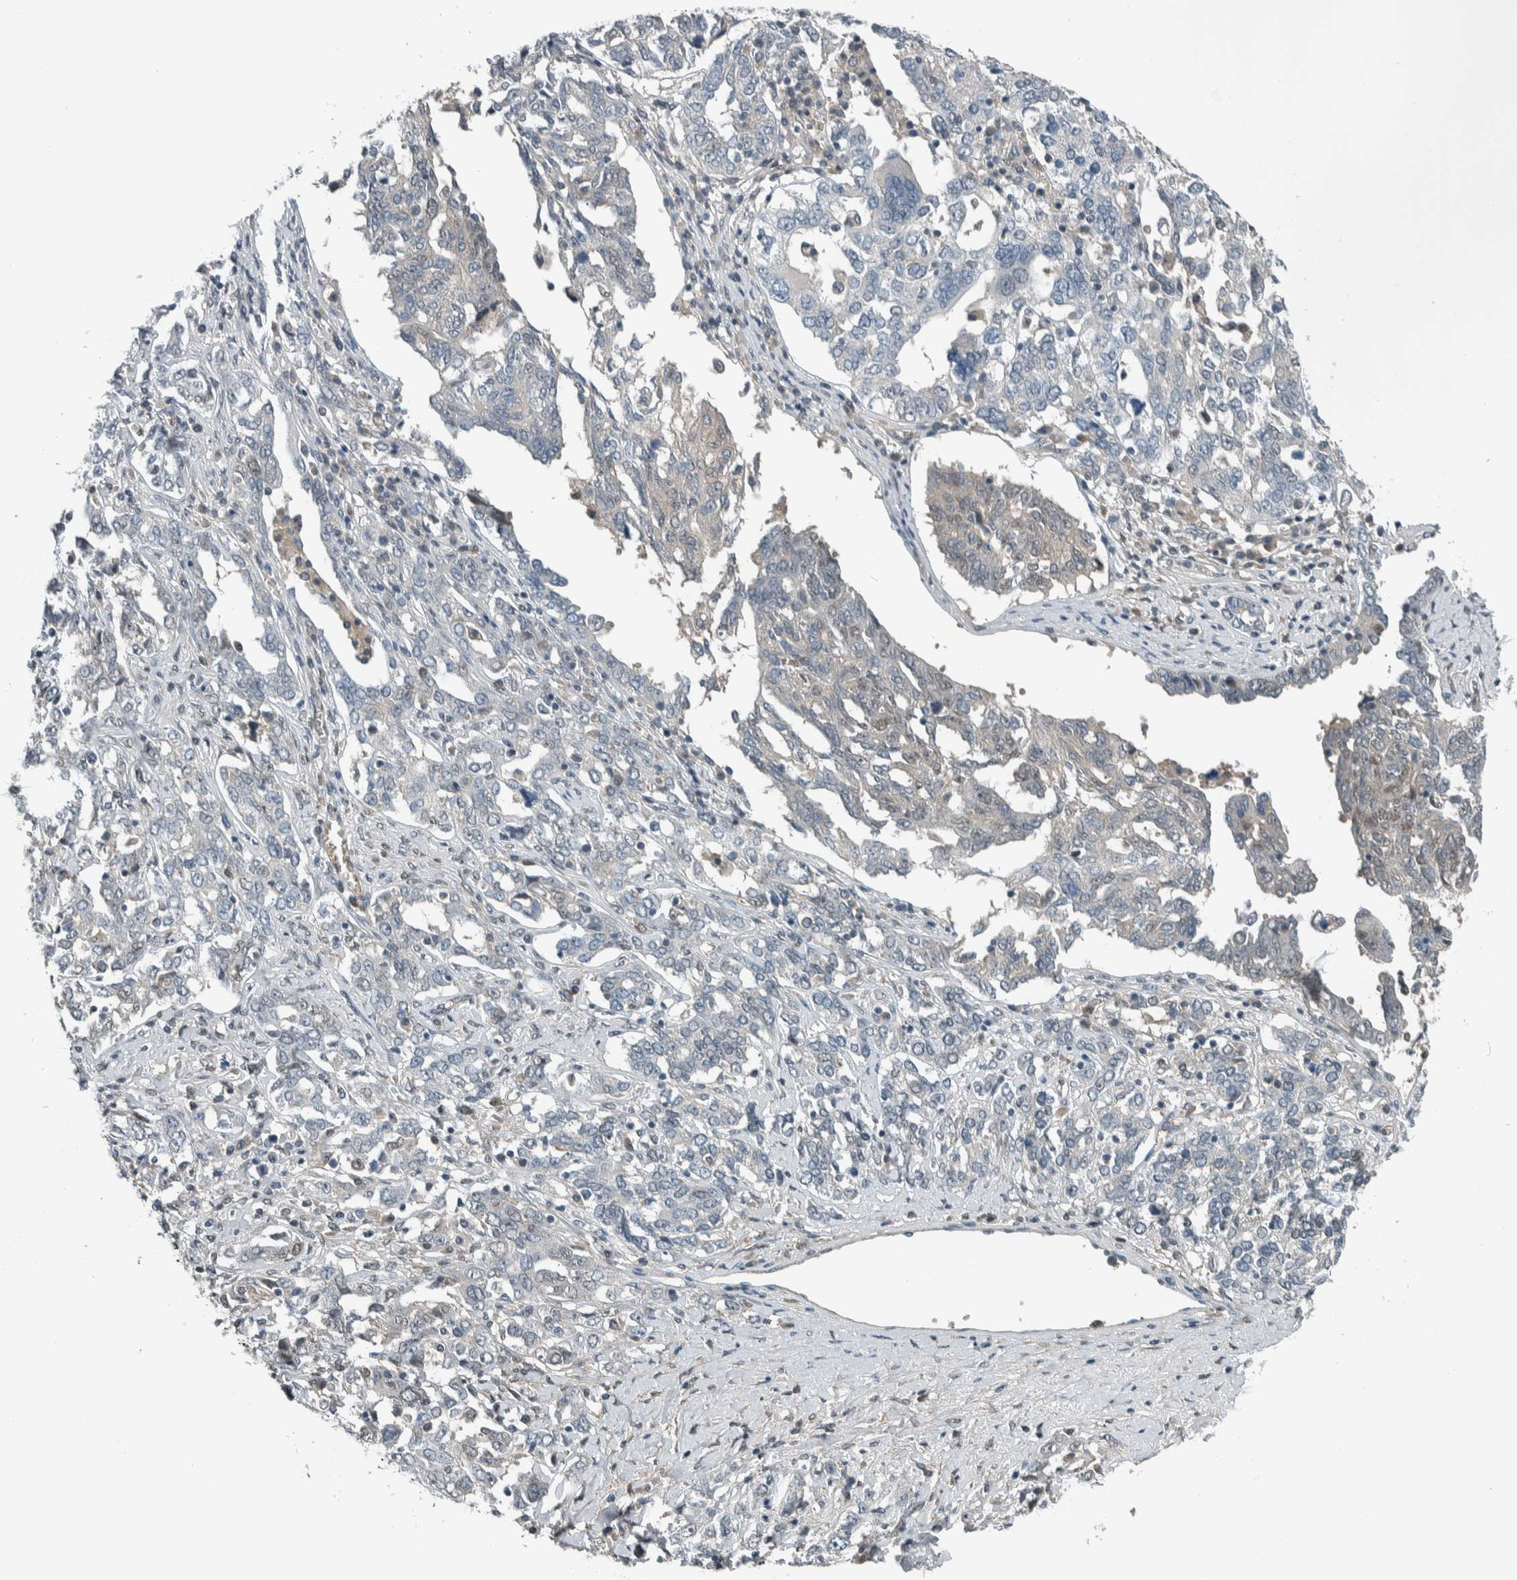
{"staining": {"intensity": "negative", "quantity": "none", "location": "none"}, "tissue": "ovarian cancer", "cell_type": "Tumor cells", "image_type": "cancer", "snomed": [{"axis": "morphology", "description": "Carcinoma, endometroid"}, {"axis": "topography", "description": "Ovary"}], "caption": "Protein analysis of ovarian endometroid carcinoma demonstrates no significant expression in tumor cells. The staining was performed using DAB (3,3'-diaminobenzidine) to visualize the protein expression in brown, while the nuclei were stained in blue with hematoxylin (Magnification: 20x).", "gene": "ALAD", "patient": {"sex": "female", "age": 62}}